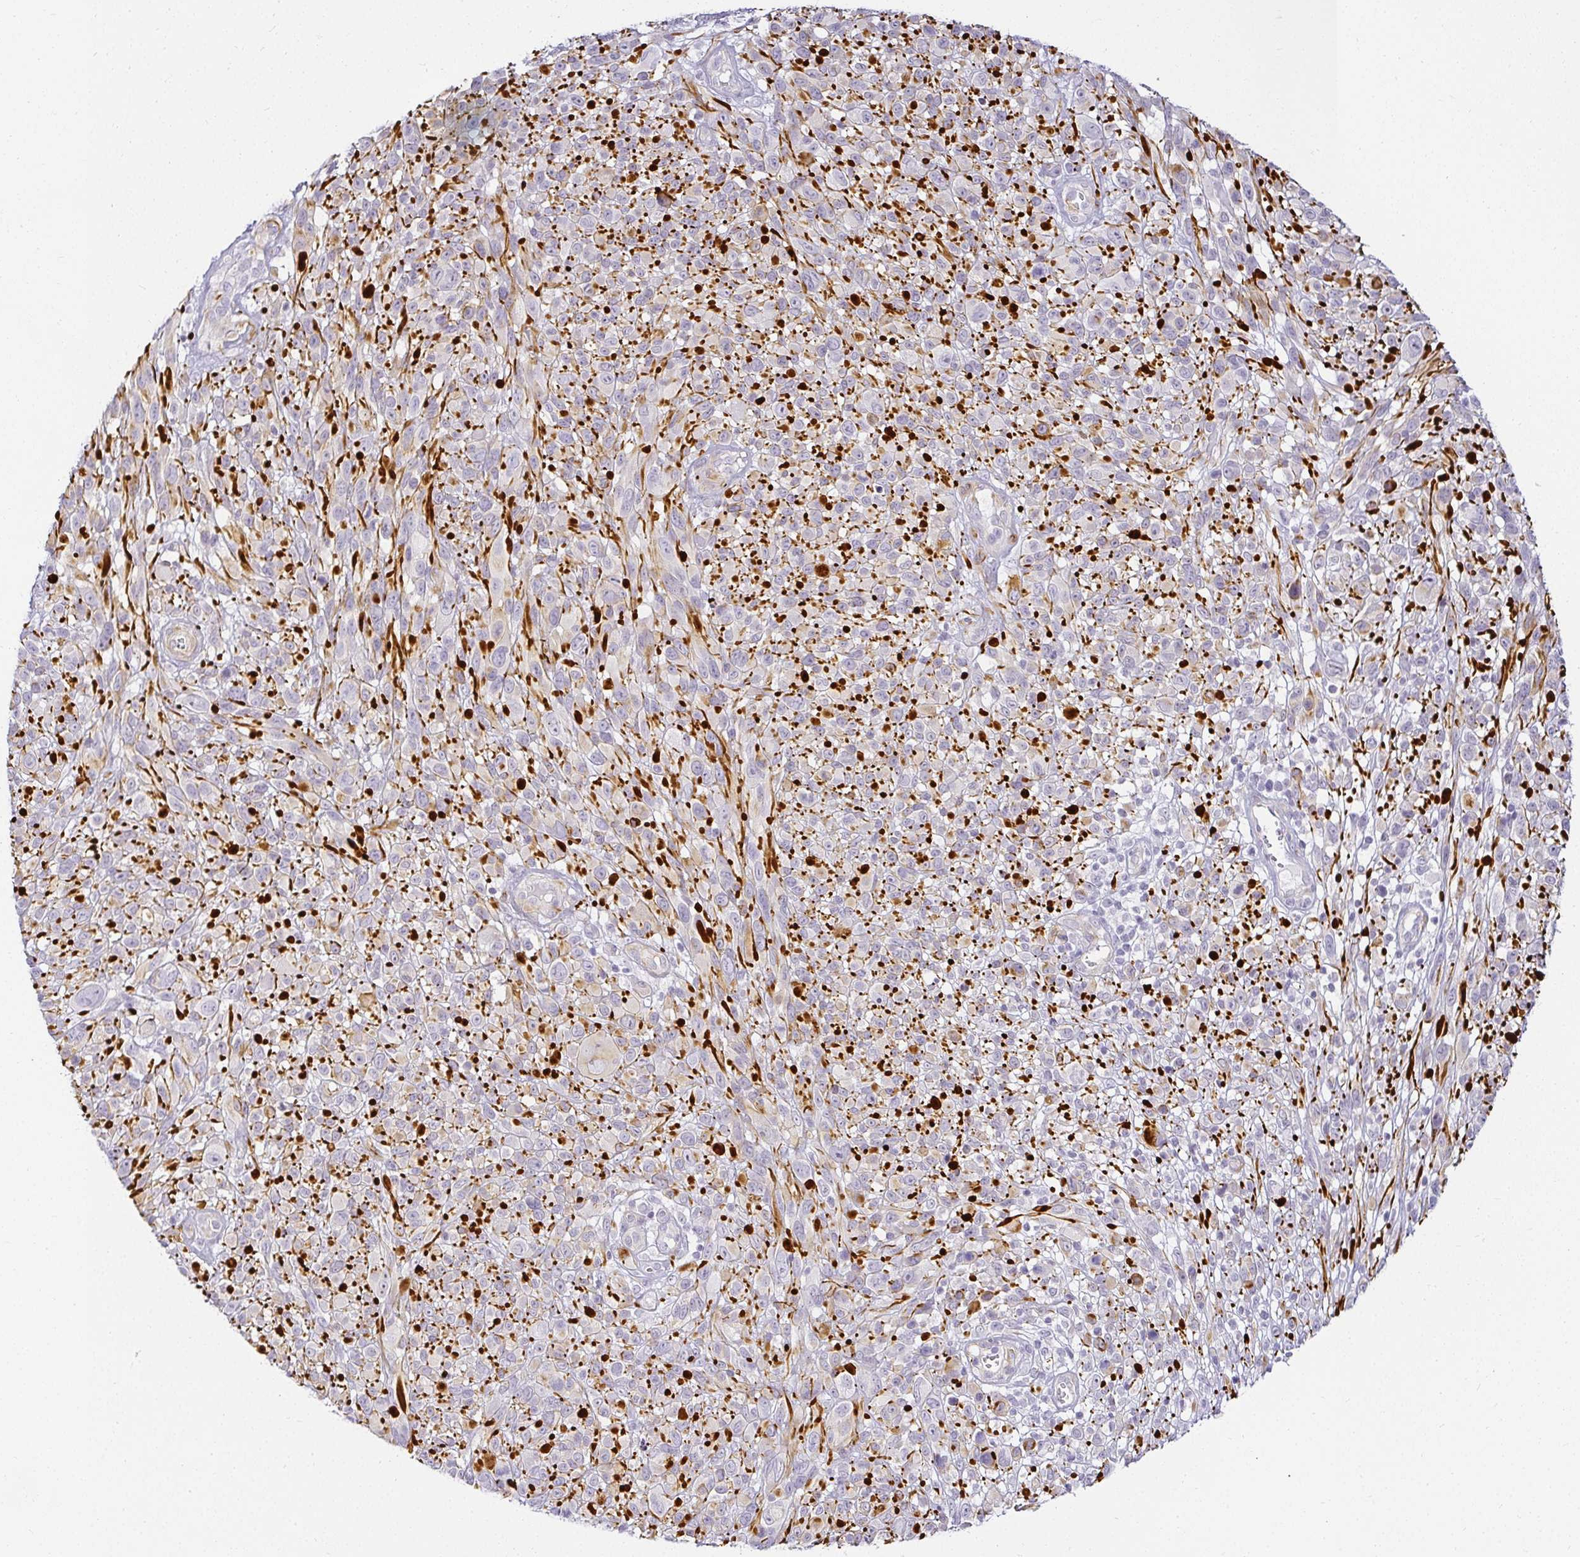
{"staining": {"intensity": "negative", "quantity": "none", "location": "none"}, "tissue": "melanoma", "cell_type": "Tumor cells", "image_type": "cancer", "snomed": [{"axis": "morphology", "description": "Malignant melanoma, NOS"}, {"axis": "topography", "description": "Skin"}], "caption": "An immunohistochemistry photomicrograph of melanoma is shown. There is no staining in tumor cells of melanoma. (DAB immunohistochemistry (IHC), high magnification).", "gene": "ACAN", "patient": {"sex": "male", "age": 68}}